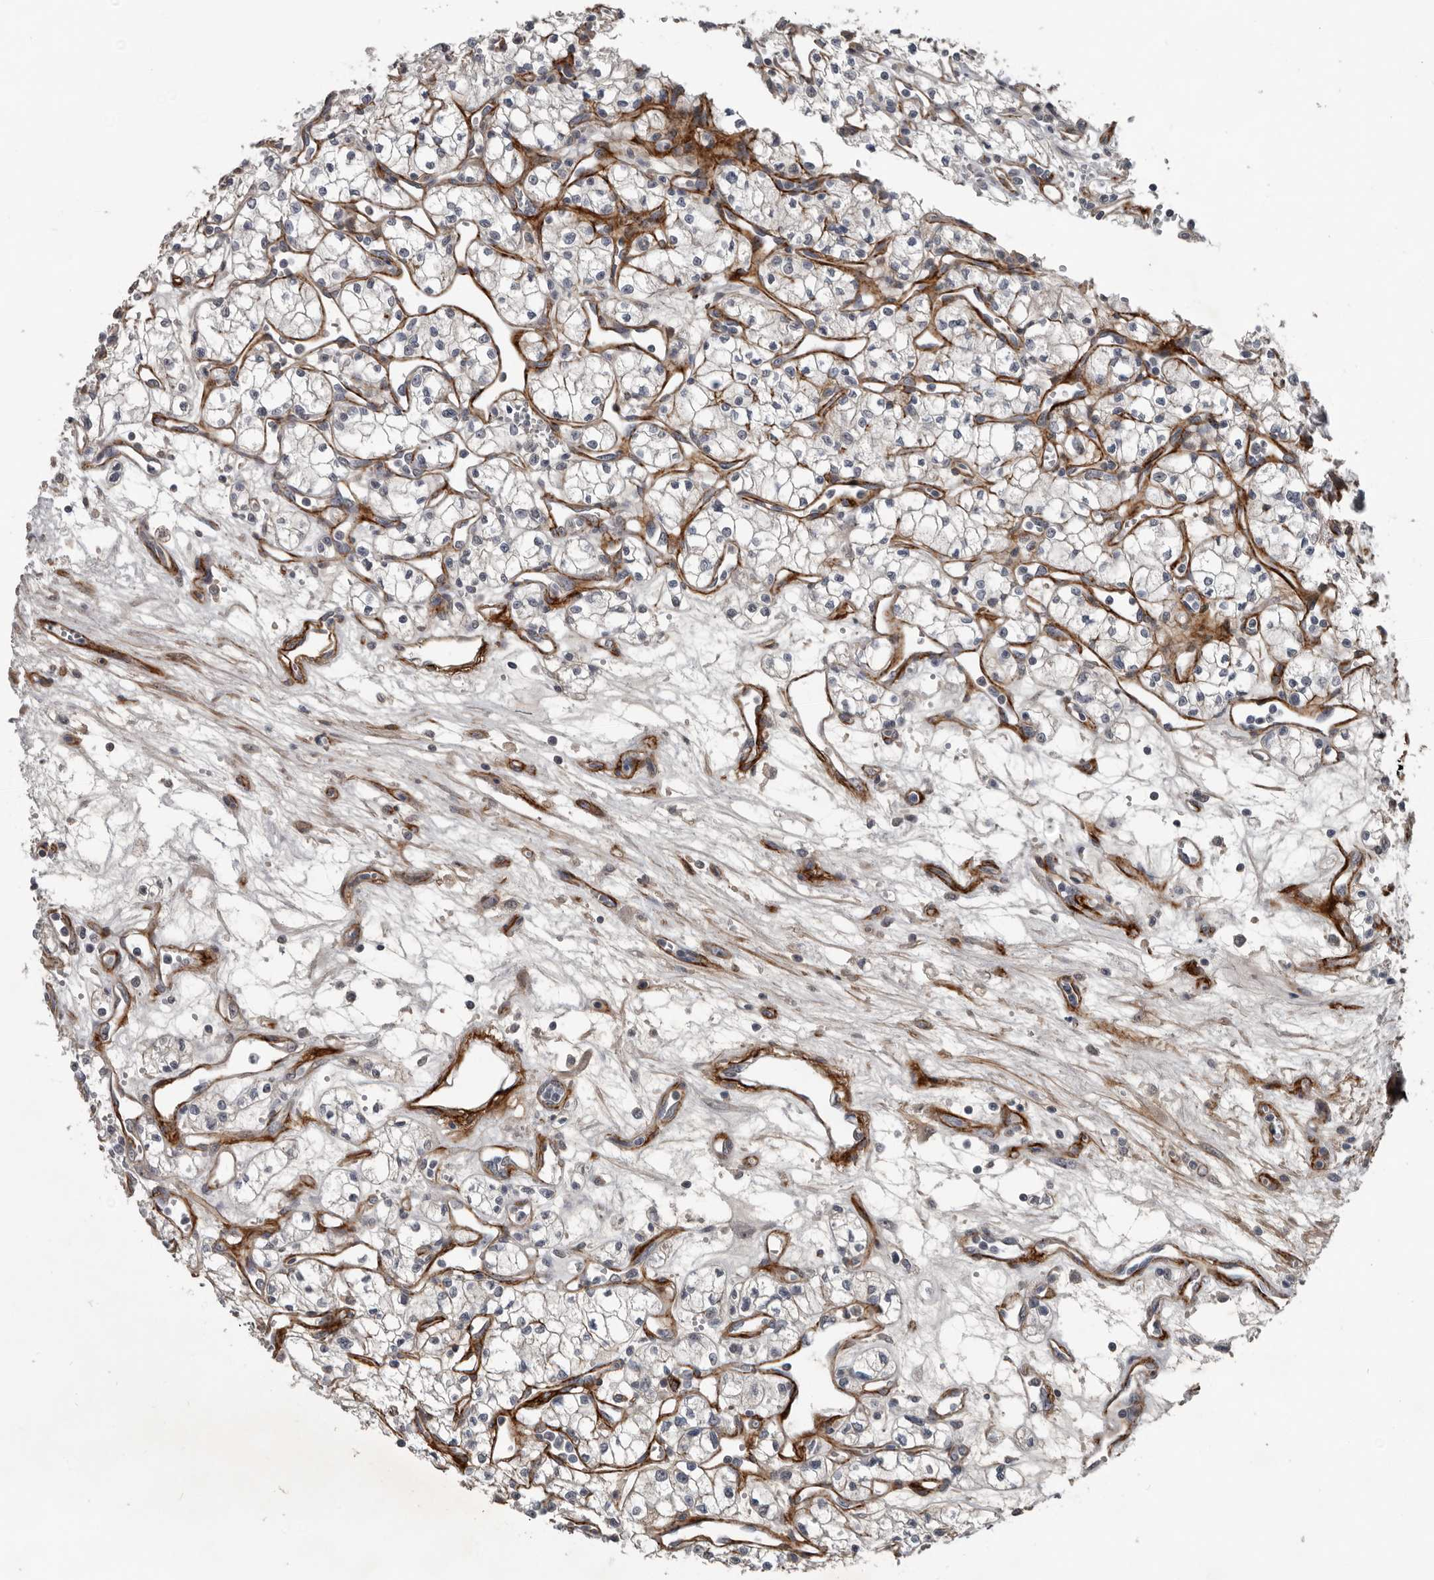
{"staining": {"intensity": "negative", "quantity": "none", "location": "none"}, "tissue": "renal cancer", "cell_type": "Tumor cells", "image_type": "cancer", "snomed": [{"axis": "morphology", "description": "Adenocarcinoma, NOS"}, {"axis": "topography", "description": "Kidney"}], "caption": "Renal adenocarcinoma was stained to show a protein in brown. There is no significant expression in tumor cells.", "gene": "C1orf216", "patient": {"sex": "male", "age": 59}}